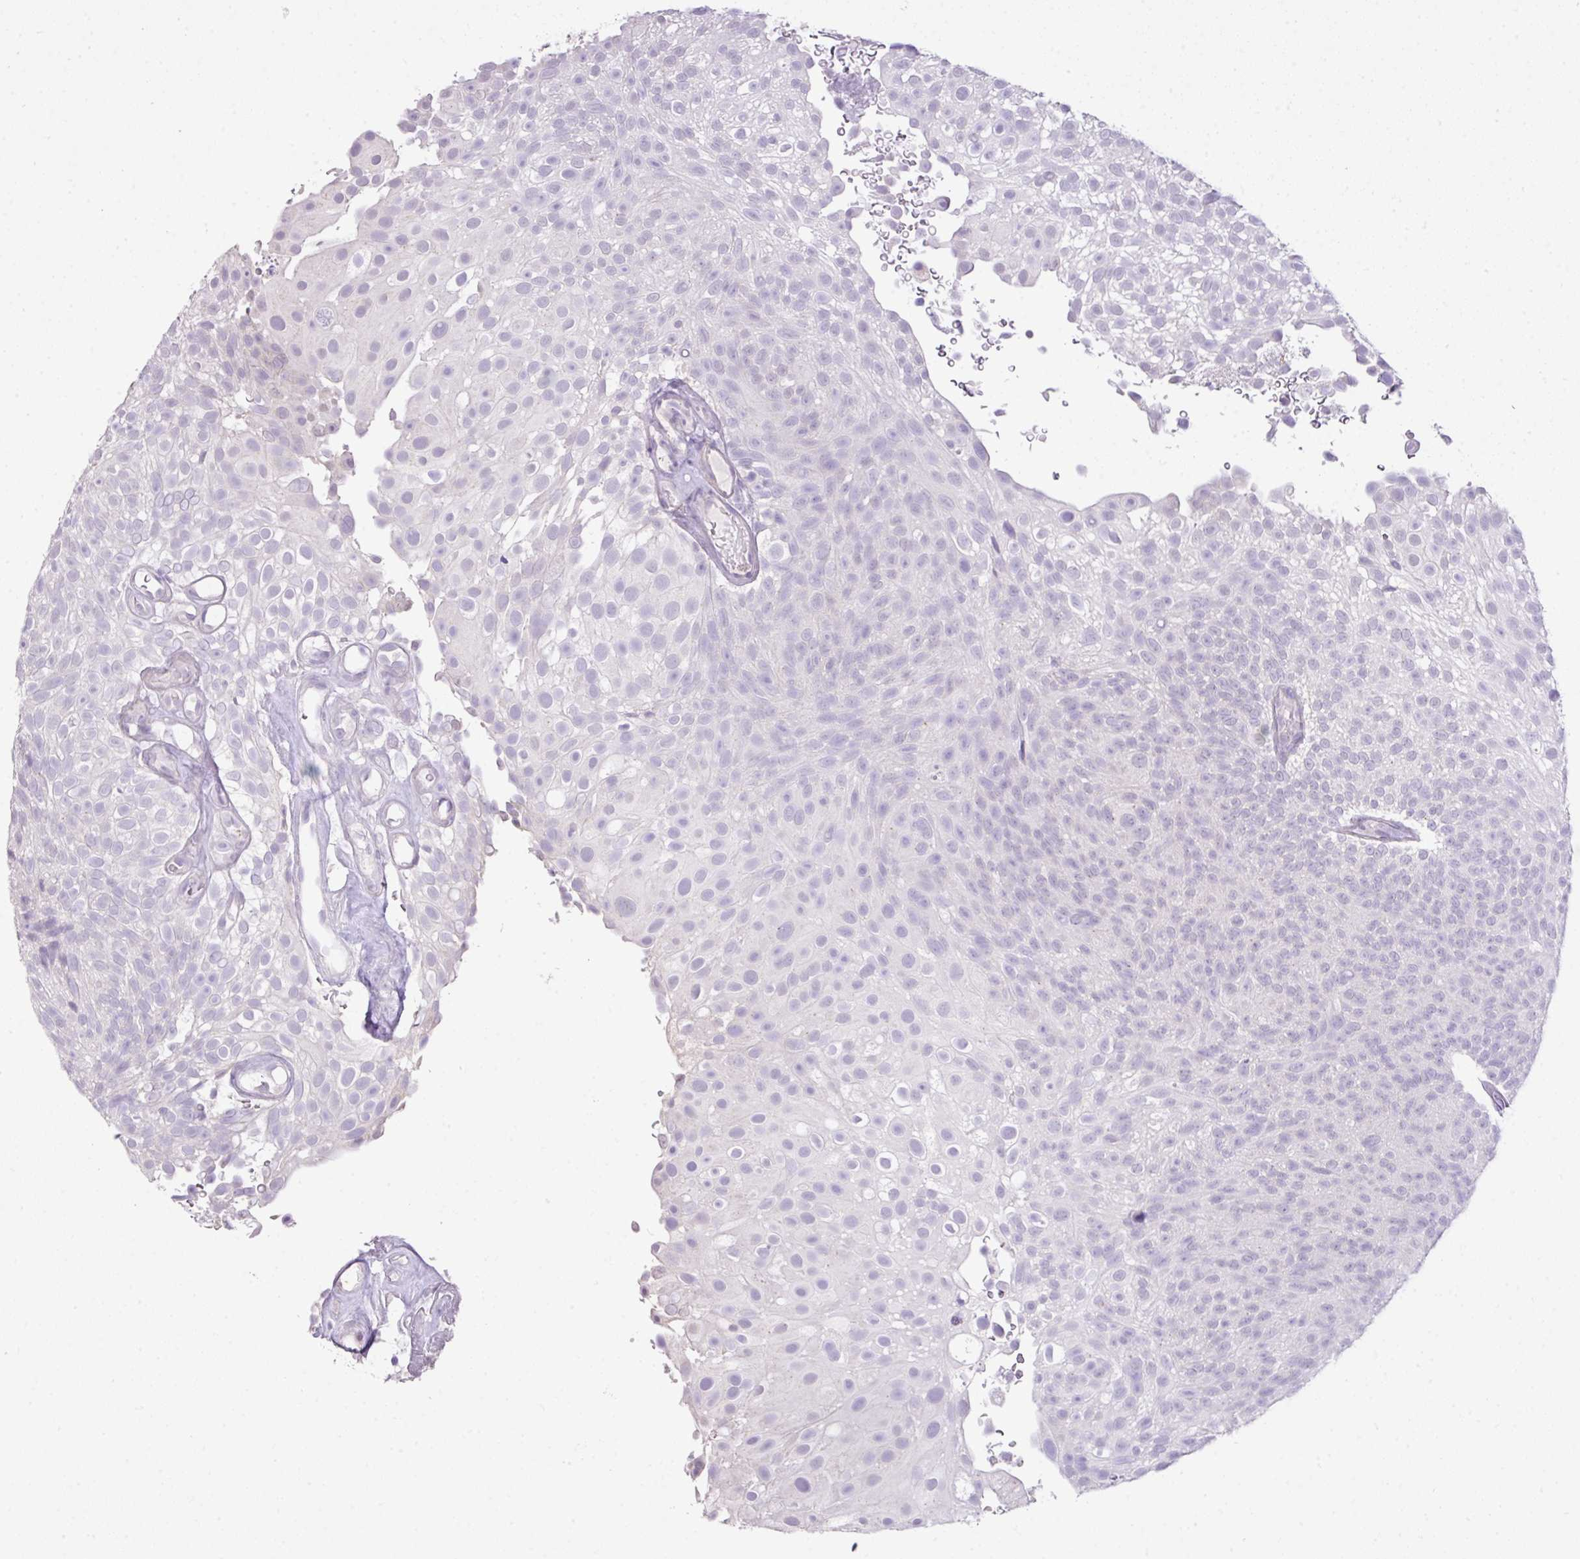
{"staining": {"intensity": "negative", "quantity": "none", "location": "none"}, "tissue": "urothelial cancer", "cell_type": "Tumor cells", "image_type": "cancer", "snomed": [{"axis": "morphology", "description": "Urothelial carcinoma, Low grade"}, {"axis": "topography", "description": "Urinary bladder"}], "caption": "DAB (3,3'-diaminobenzidine) immunohistochemical staining of human urothelial carcinoma (low-grade) exhibits no significant positivity in tumor cells.", "gene": "DIP2A", "patient": {"sex": "male", "age": 78}}